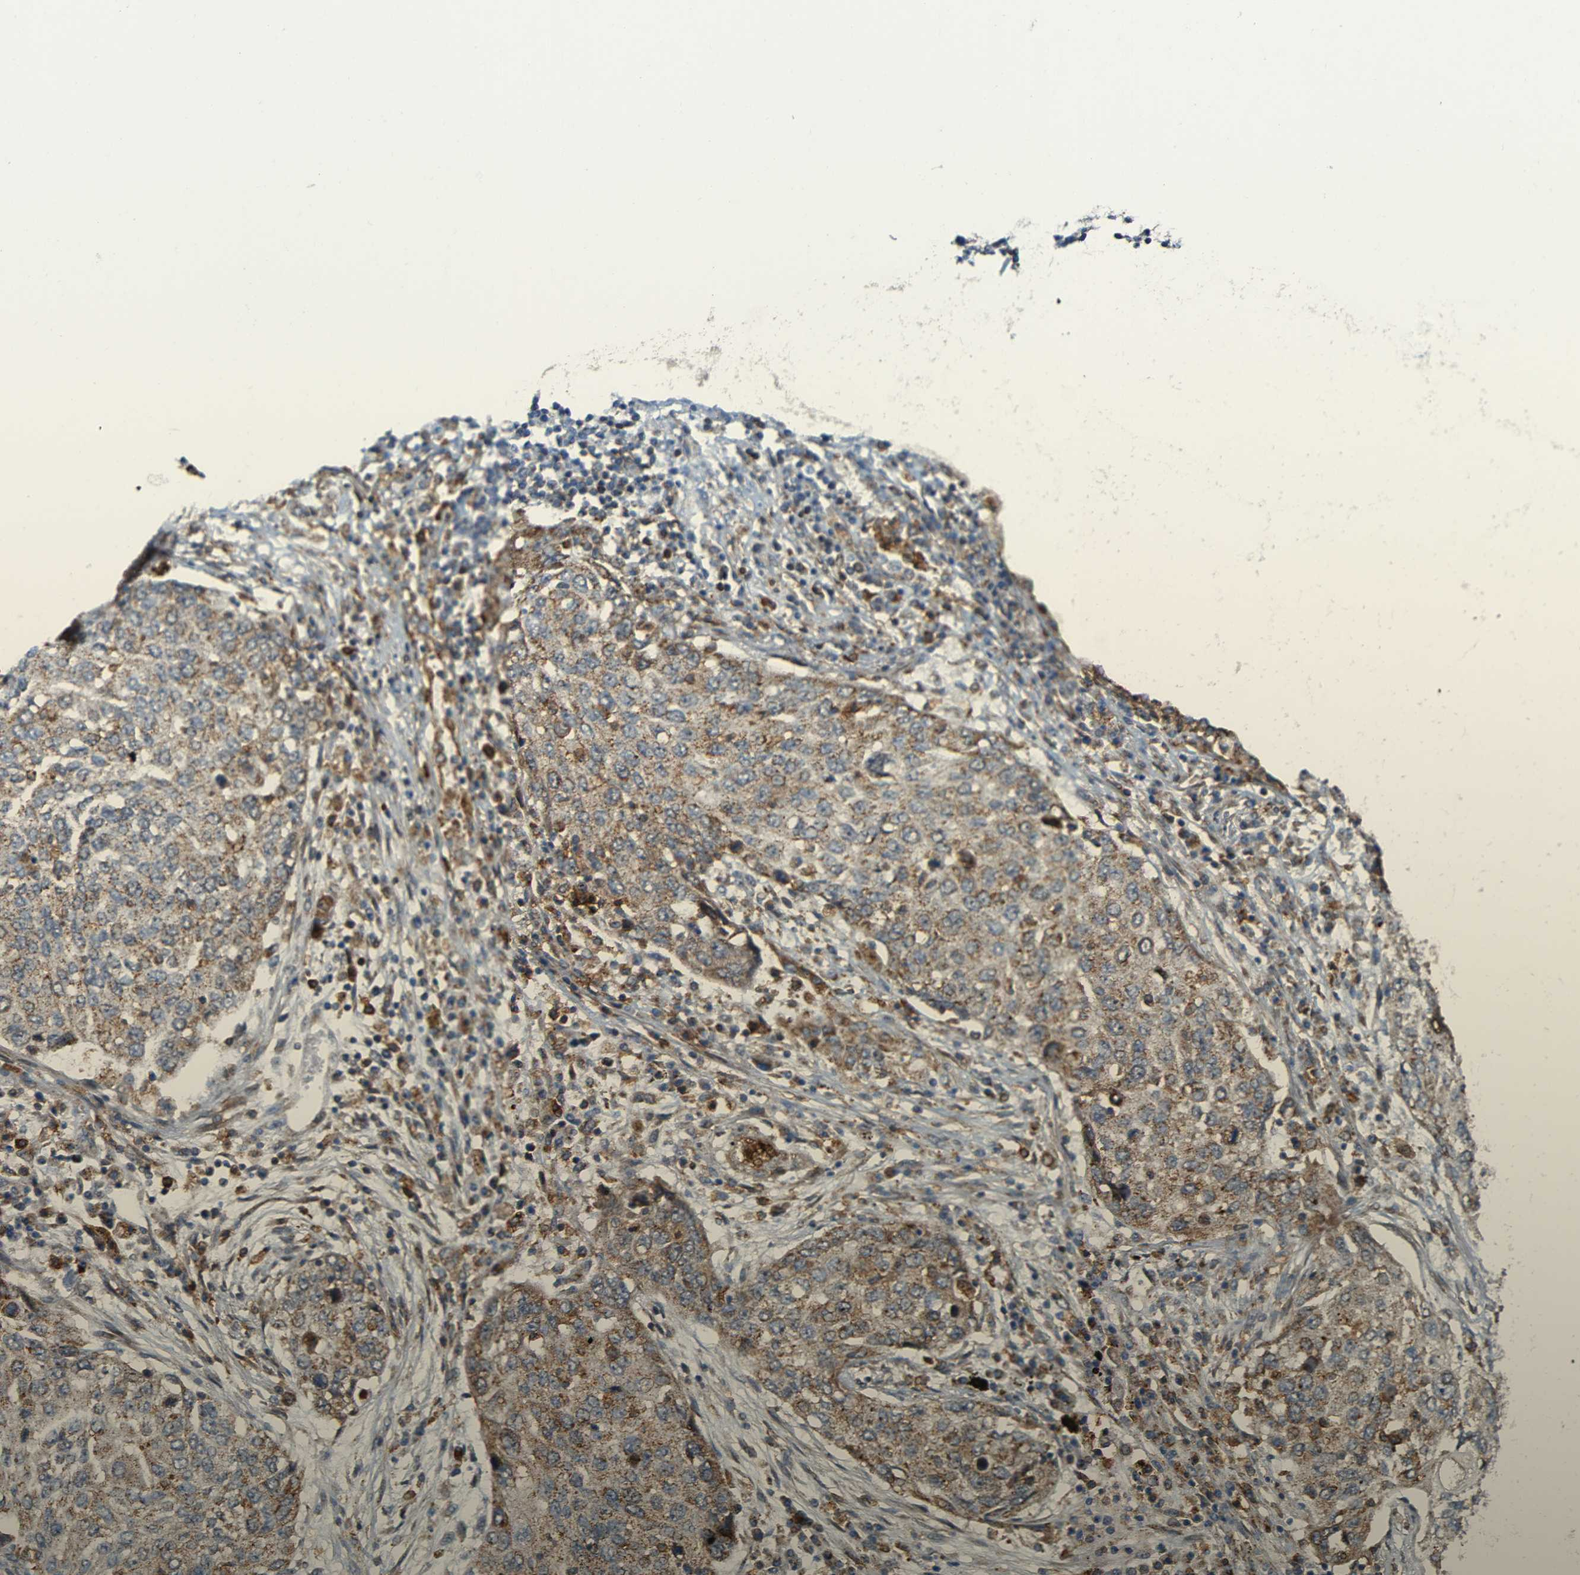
{"staining": {"intensity": "weak", "quantity": ">75%", "location": "cytoplasmic/membranous"}, "tissue": "lung cancer", "cell_type": "Tumor cells", "image_type": "cancer", "snomed": [{"axis": "morphology", "description": "Squamous cell carcinoma, NOS"}, {"axis": "topography", "description": "Lung"}], "caption": "Lung cancer tissue reveals weak cytoplasmic/membranous positivity in approximately >75% of tumor cells, visualized by immunohistochemistry.", "gene": "C1GALT1", "patient": {"sex": "female", "age": 63}}